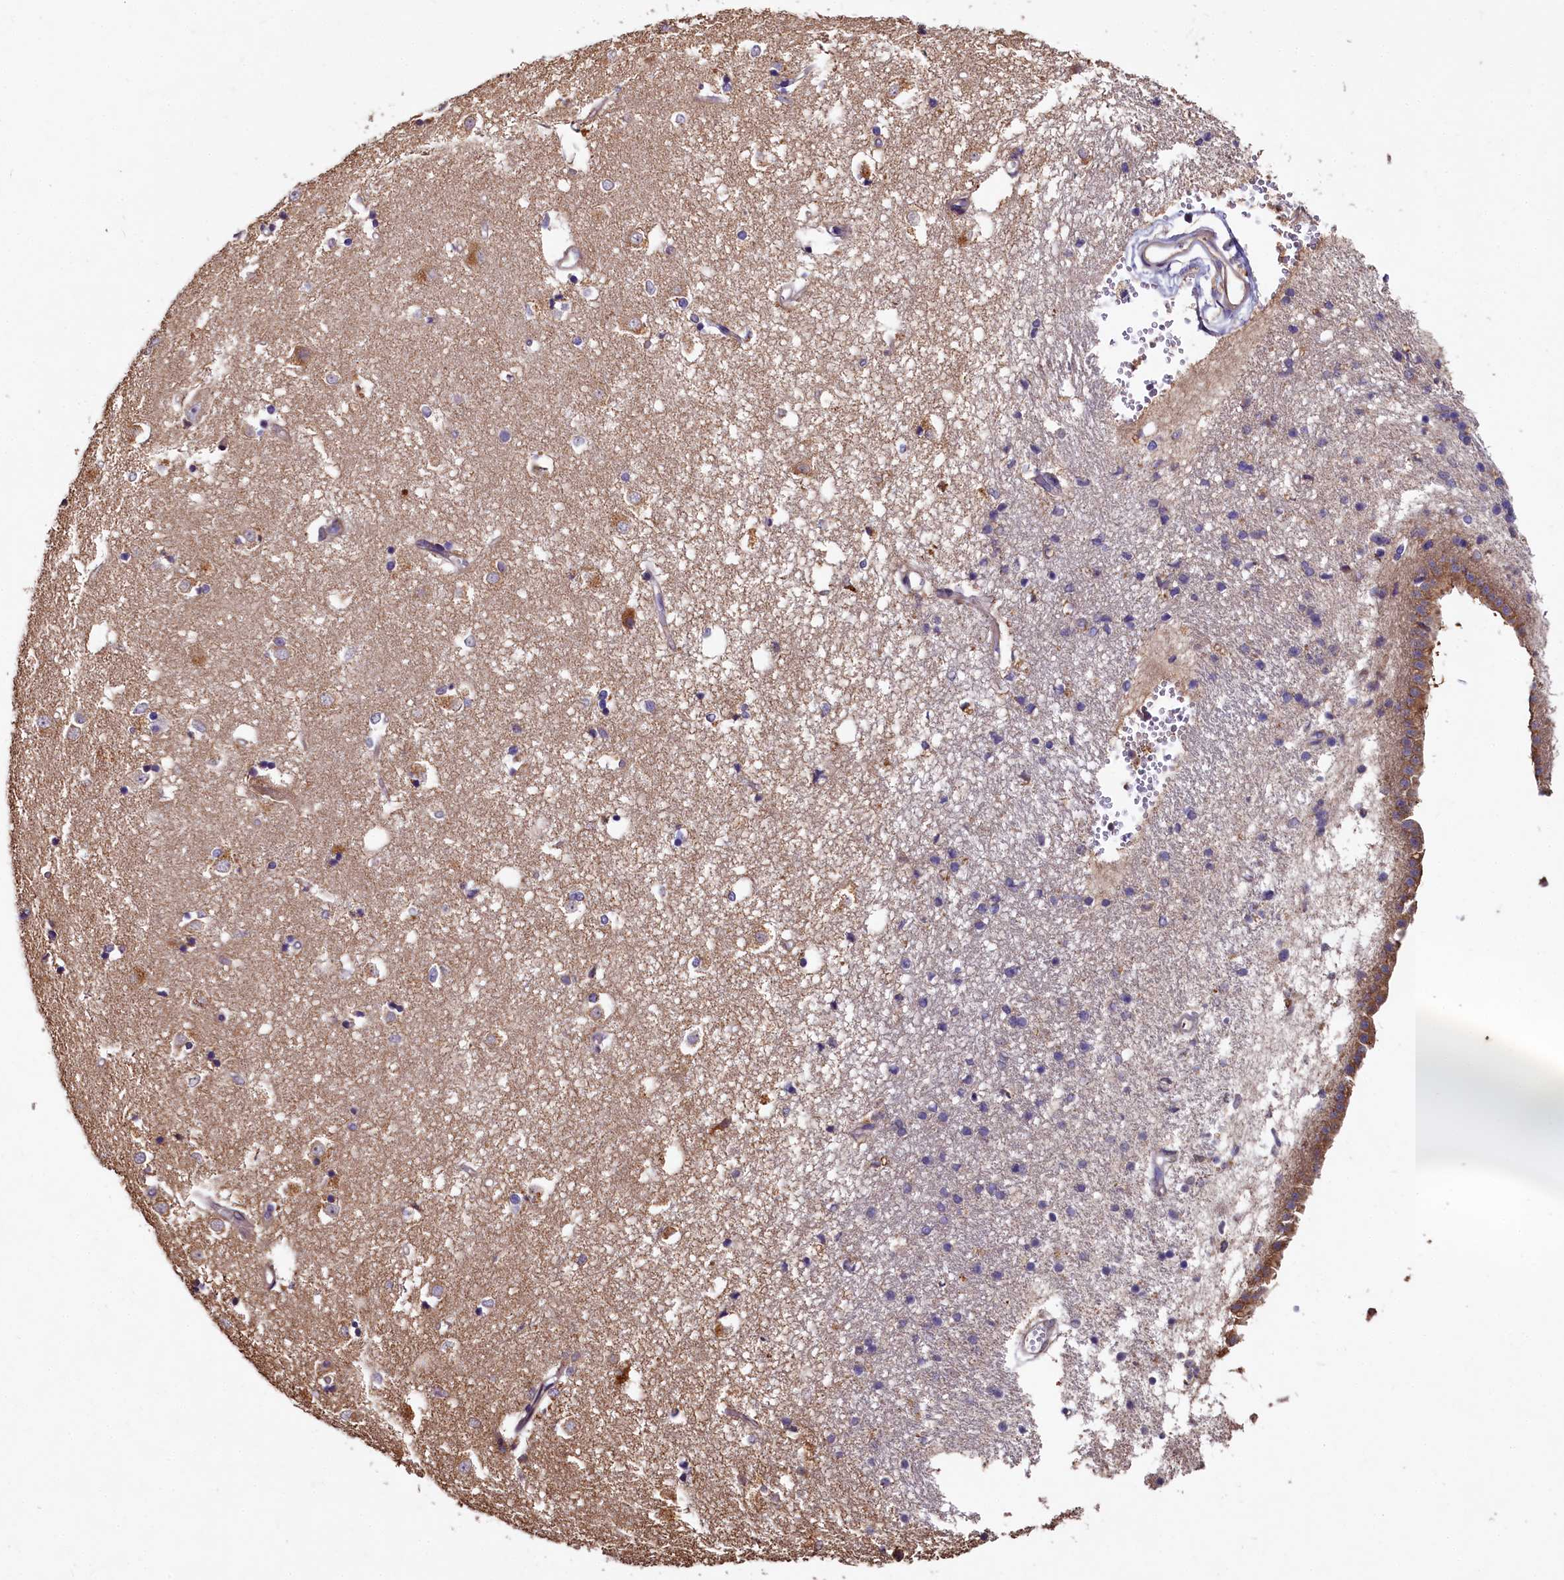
{"staining": {"intensity": "moderate", "quantity": "<25%", "location": "cytoplasmic/membranous"}, "tissue": "caudate", "cell_type": "Glial cells", "image_type": "normal", "snomed": [{"axis": "morphology", "description": "Normal tissue, NOS"}, {"axis": "topography", "description": "Lateral ventricle wall"}], "caption": "The image shows staining of unremarkable caudate, revealing moderate cytoplasmic/membranous protein staining (brown color) within glial cells. Using DAB (brown) and hematoxylin (blue) stains, captured at high magnification using brightfield microscopy.", "gene": "SPRYD3", "patient": {"sex": "male", "age": 45}}